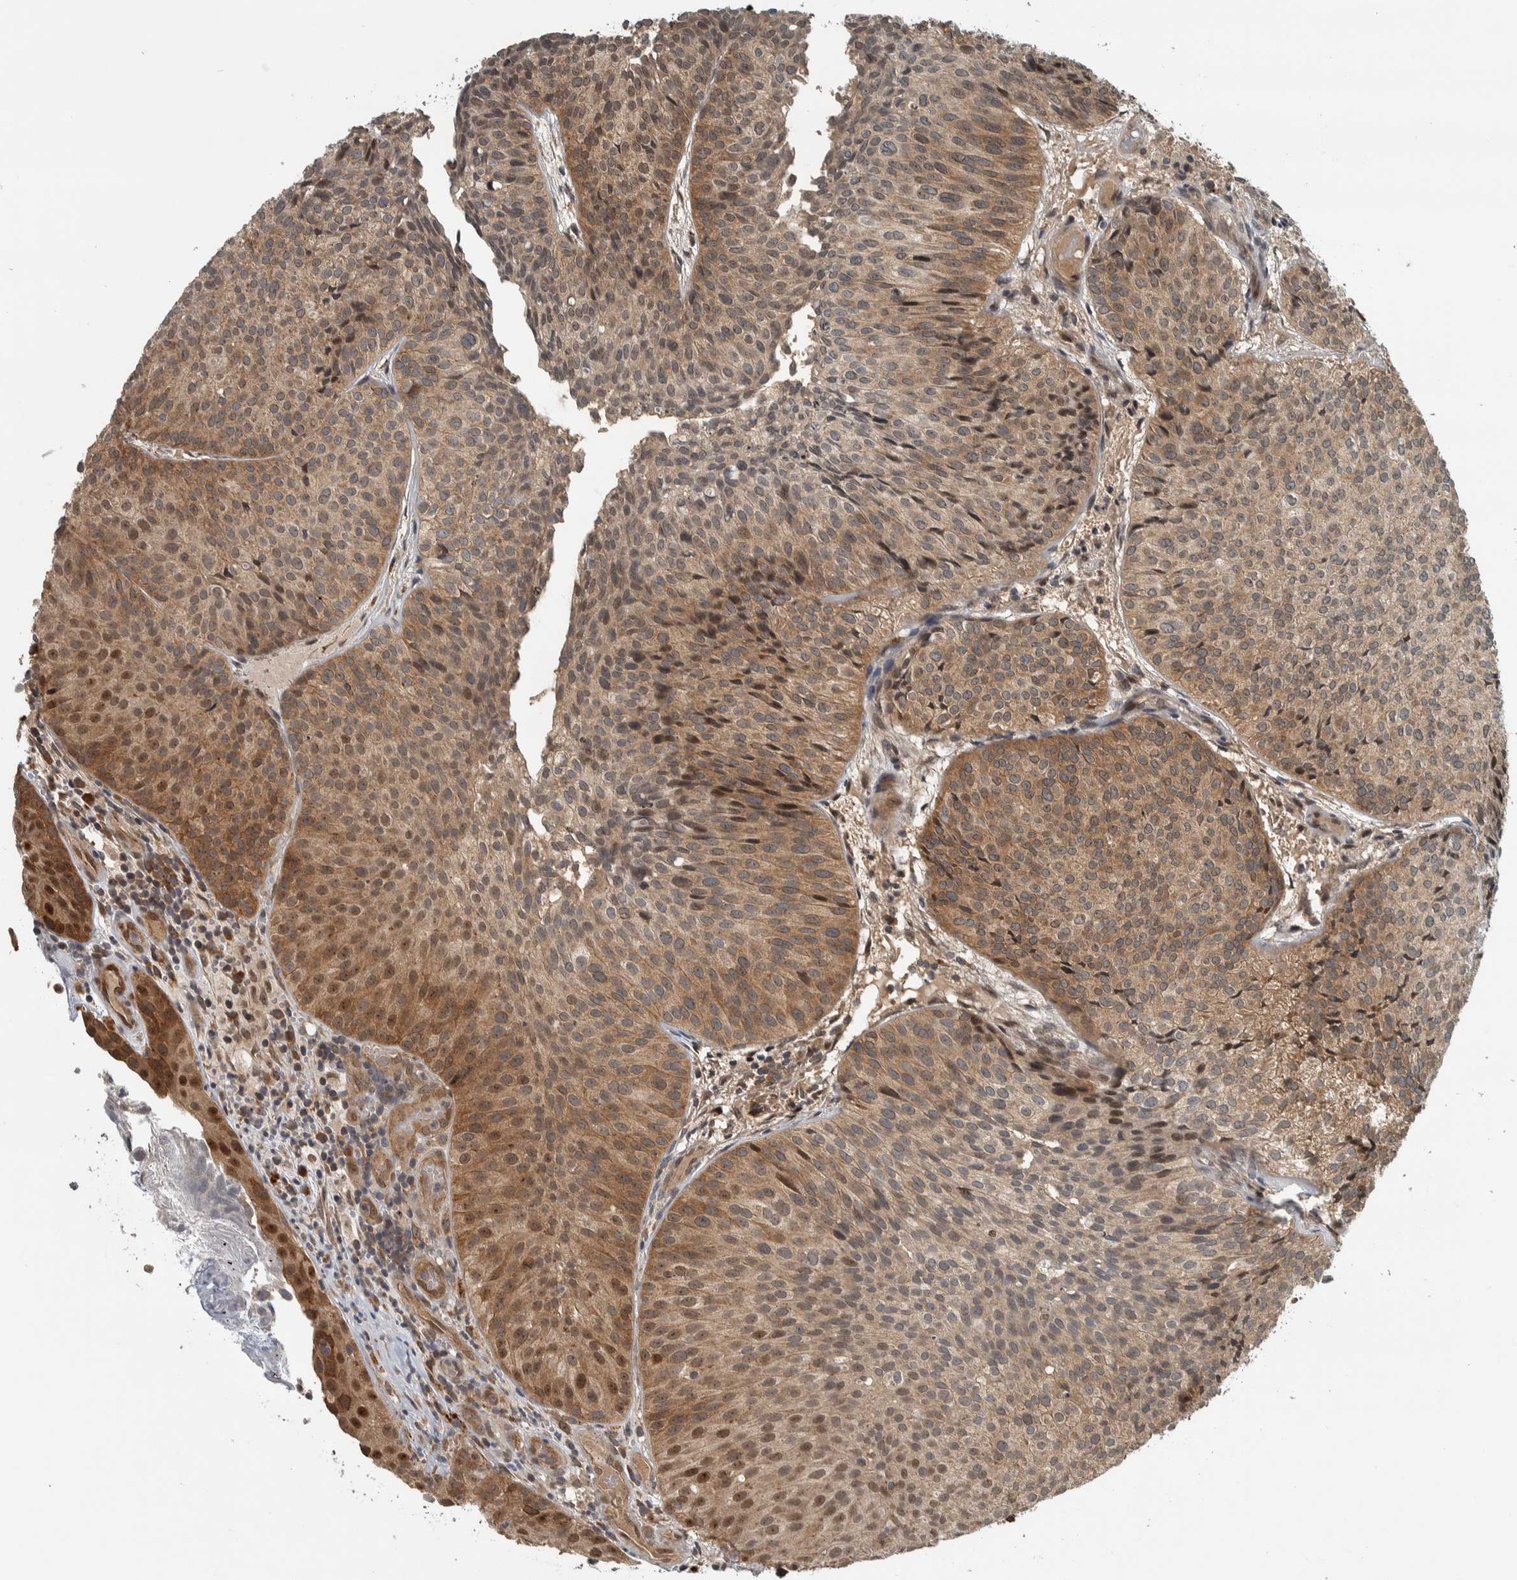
{"staining": {"intensity": "moderate", "quantity": ">75%", "location": "cytoplasmic/membranous,nuclear"}, "tissue": "urothelial cancer", "cell_type": "Tumor cells", "image_type": "cancer", "snomed": [{"axis": "morphology", "description": "Urothelial carcinoma, Low grade"}, {"axis": "topography", "description": "Urinary bladder"}], "caption": "A micrograph showing moderate cytoplasmic/membranous and nuclear positivity in approximately >75% of tumor cells in urothelial carcinoma (low-grade), as visualized by brown immunohistochemical staining.", "gene": "XPO5", "patient": {"sex": "male", "age": 86}}